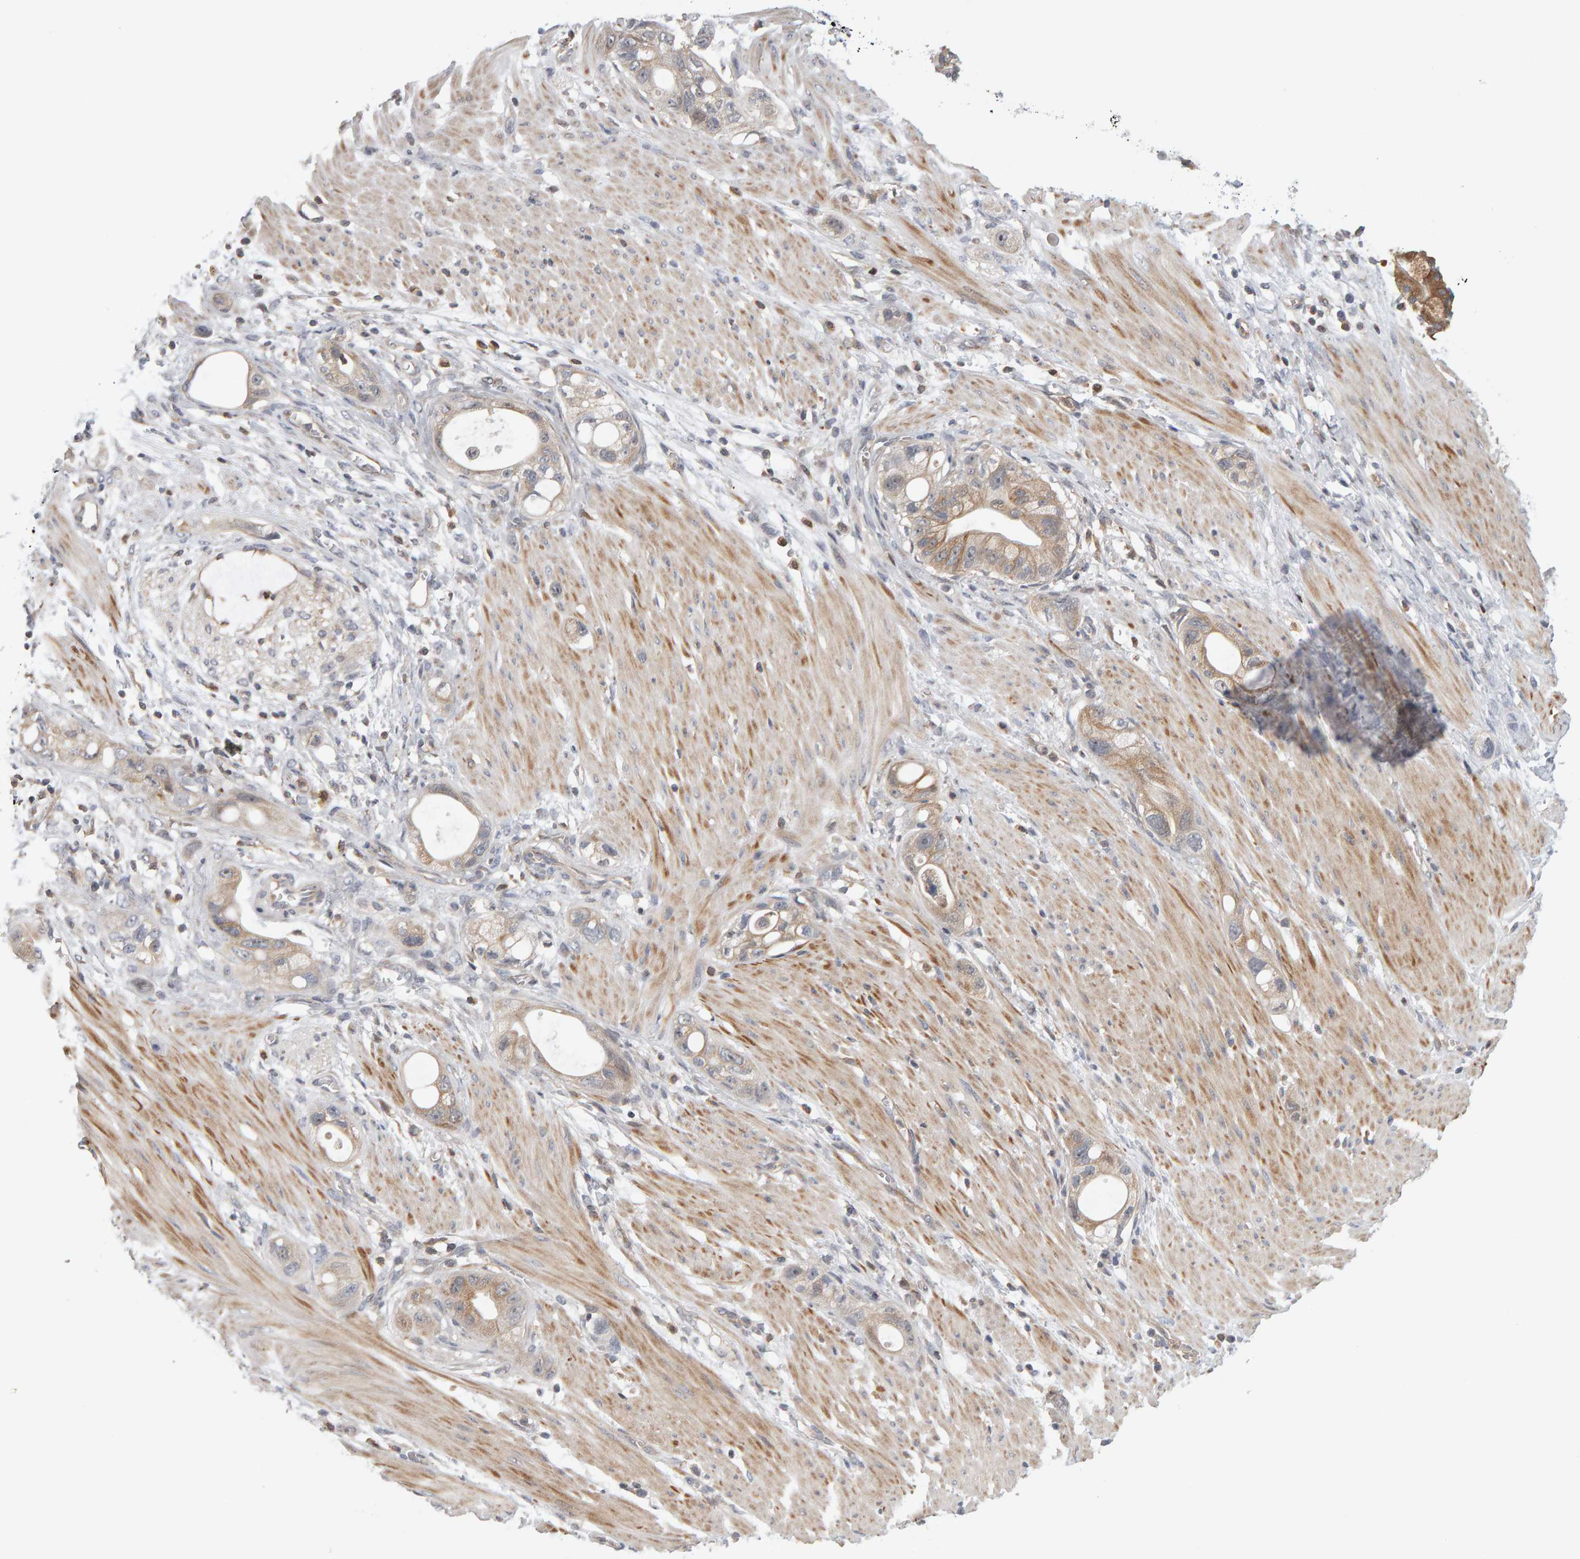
{"staining": {"intensity": "weak", "quantity": "25%-75%", "location": "cytoplasmic/membranous"}, "tissue": "stomach cancer", "cell_type": "Tumor cells", "image_type": "cancer", "snomed": [{"axis": "morphology", "description": "Adenocarcinoma, NOS"}, {"axis": "topography", "description": "Stomach"}, {"axis": "topography", "description": "Stomach, lower"}], "caption": "A brown stain highlights weak cytoplasmic/membranous staining of a protein in stomach adenocarcinoma tumor cells.", "gene": "MSRA", "patient": {"sex": "female", "age": 48}}